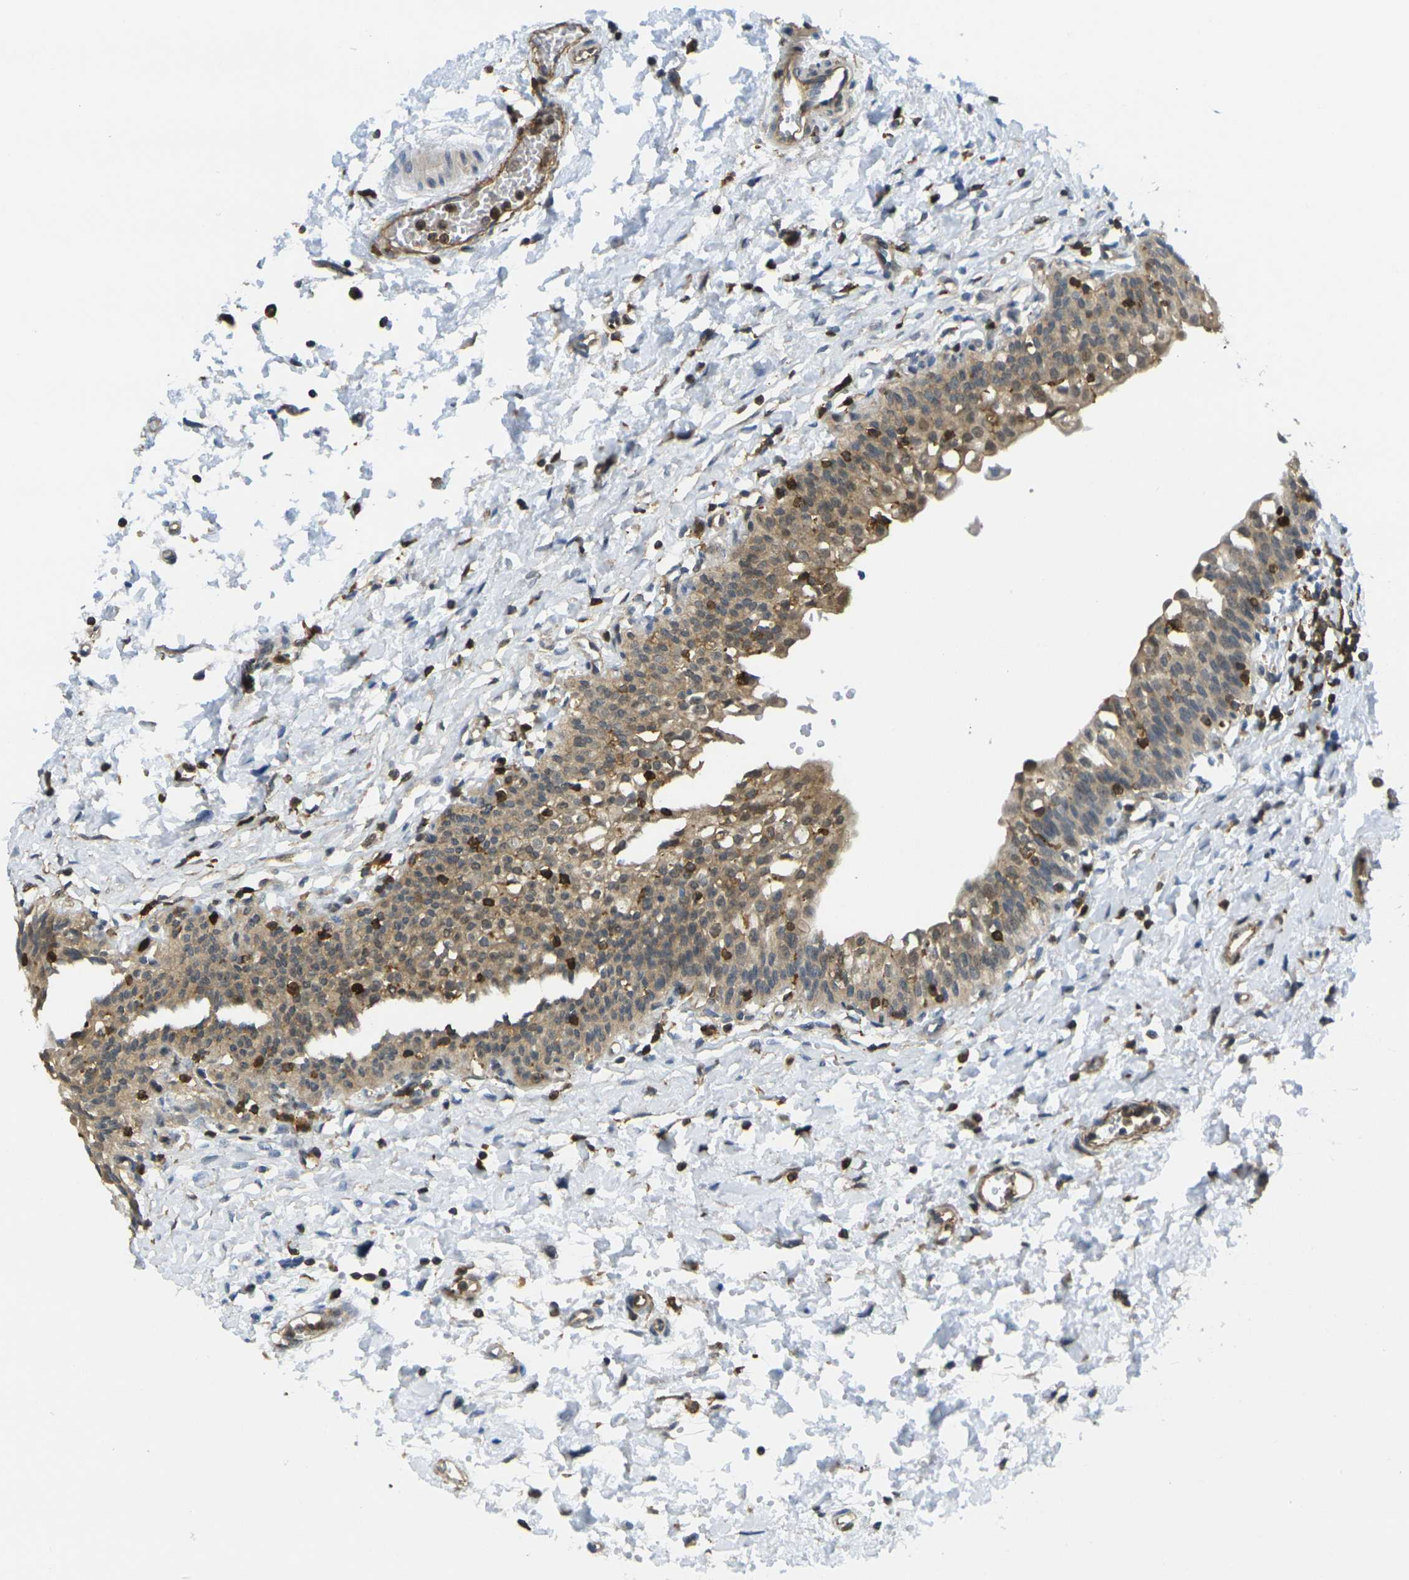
{"staining": {"intensity": "moderate", "quantity": ">75%", "location": "cytoplasmic/membranous"}, "tissue": "urinary bladder", "cell_type": "Urothelial cells", "image_type": "normal", "snomed": [{"axis": "morphology", "description": "Normal tissue, NOS"}, {"axis": "topography", "description": "Urinary bladder"}], "caption": "A photomicrograph of human urinary bladder stained for a protein exhibits moderate cytoplasmic/membranous brown staining in urothelial cells. The protein of interest is shown in brown color, while the nuclei are stained blue.", "gene": "LASP1", "patient": {"sex": "male", "age": 55}}